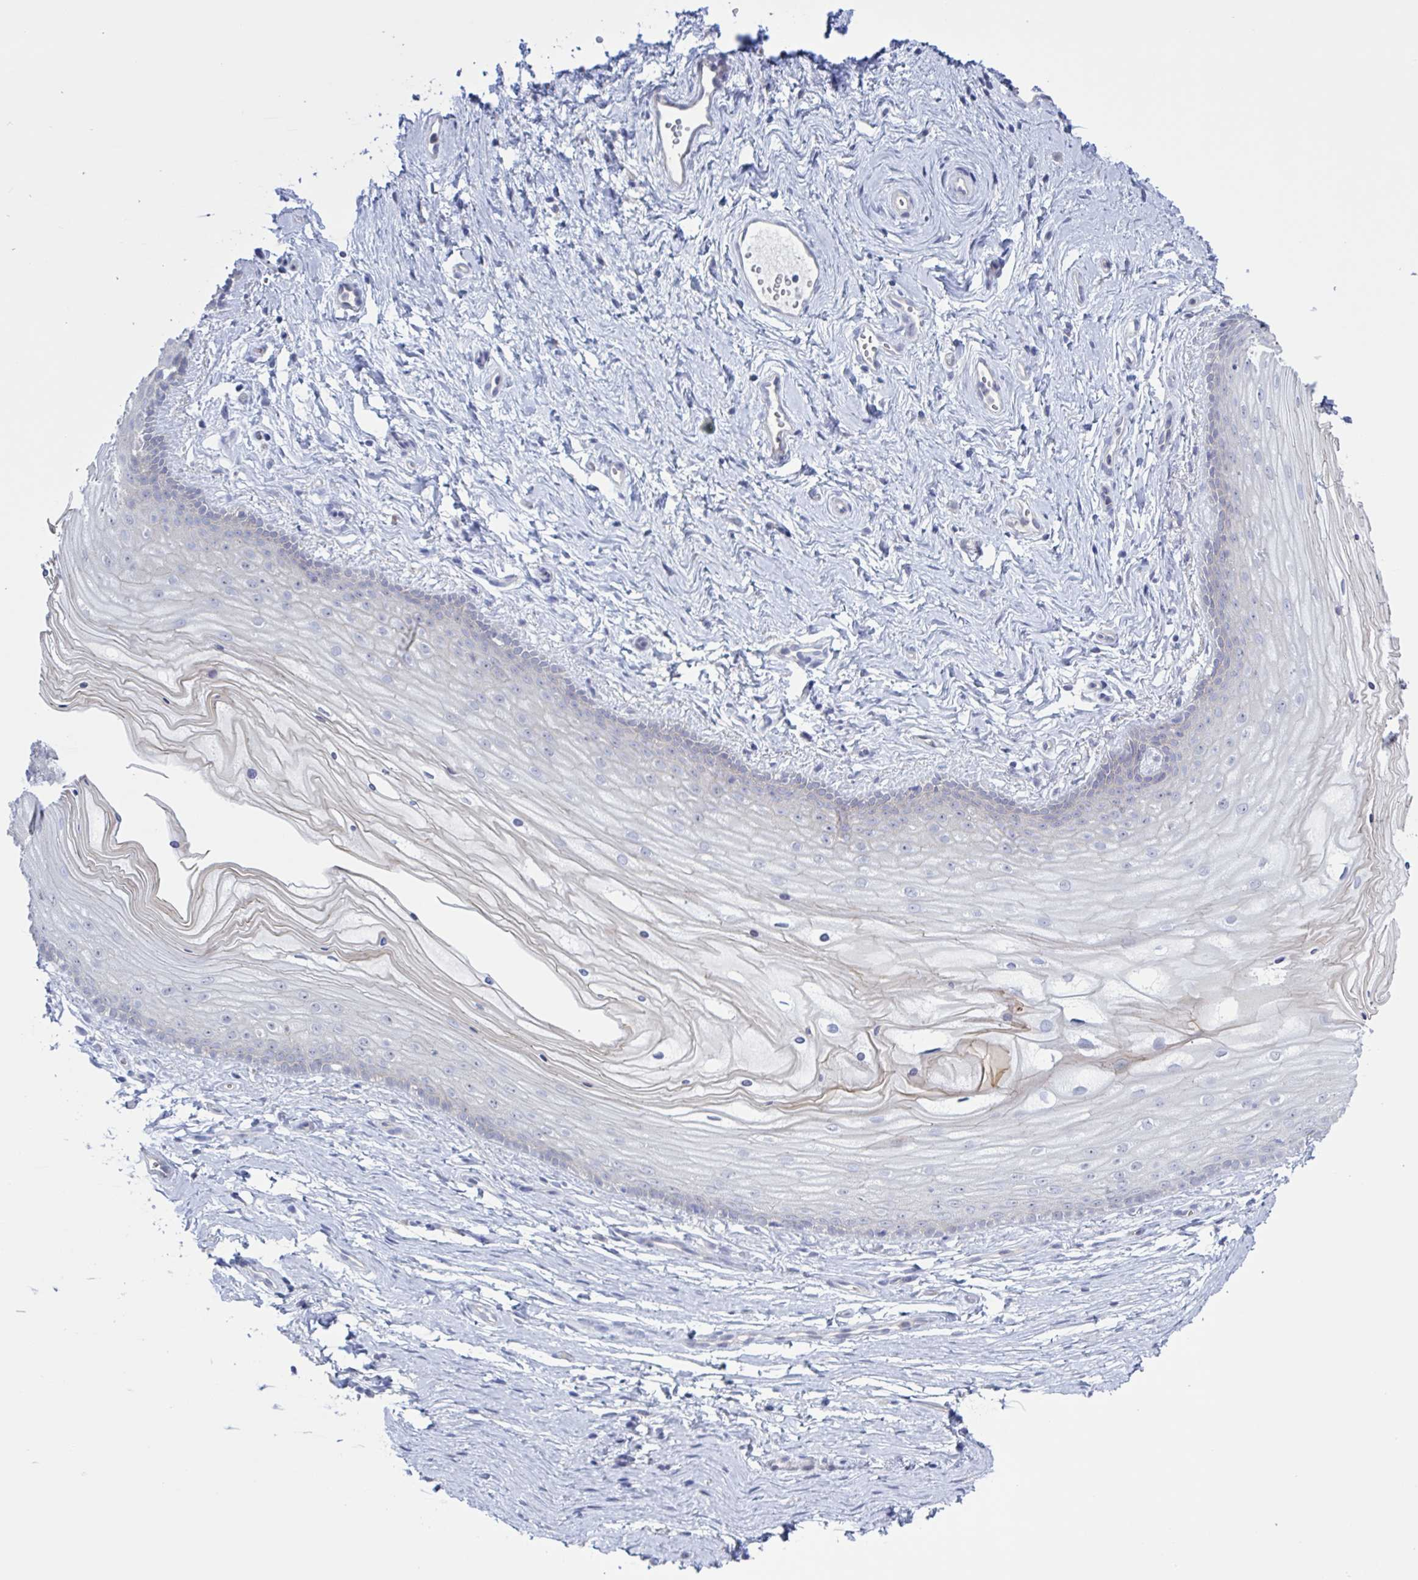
{"staining": {"intensity": "negative", "quantity": "none", "location": "none"}, "tissue": "vagina", "cell_type": "Squamous epithelial cells", "image_type": "normal", "snomed": [{"axis": "morphology", "description": "Normal tissue, NOS"}, {"axis": "topography", "description": "Vagina"}], "caption": "This is a photomicrograph of IHC staining of unremarkable vagina, which shows no positivity in squamous epithelial cells.", "gene": "ST14", "patient": {"sex": "female", "age": 38}}